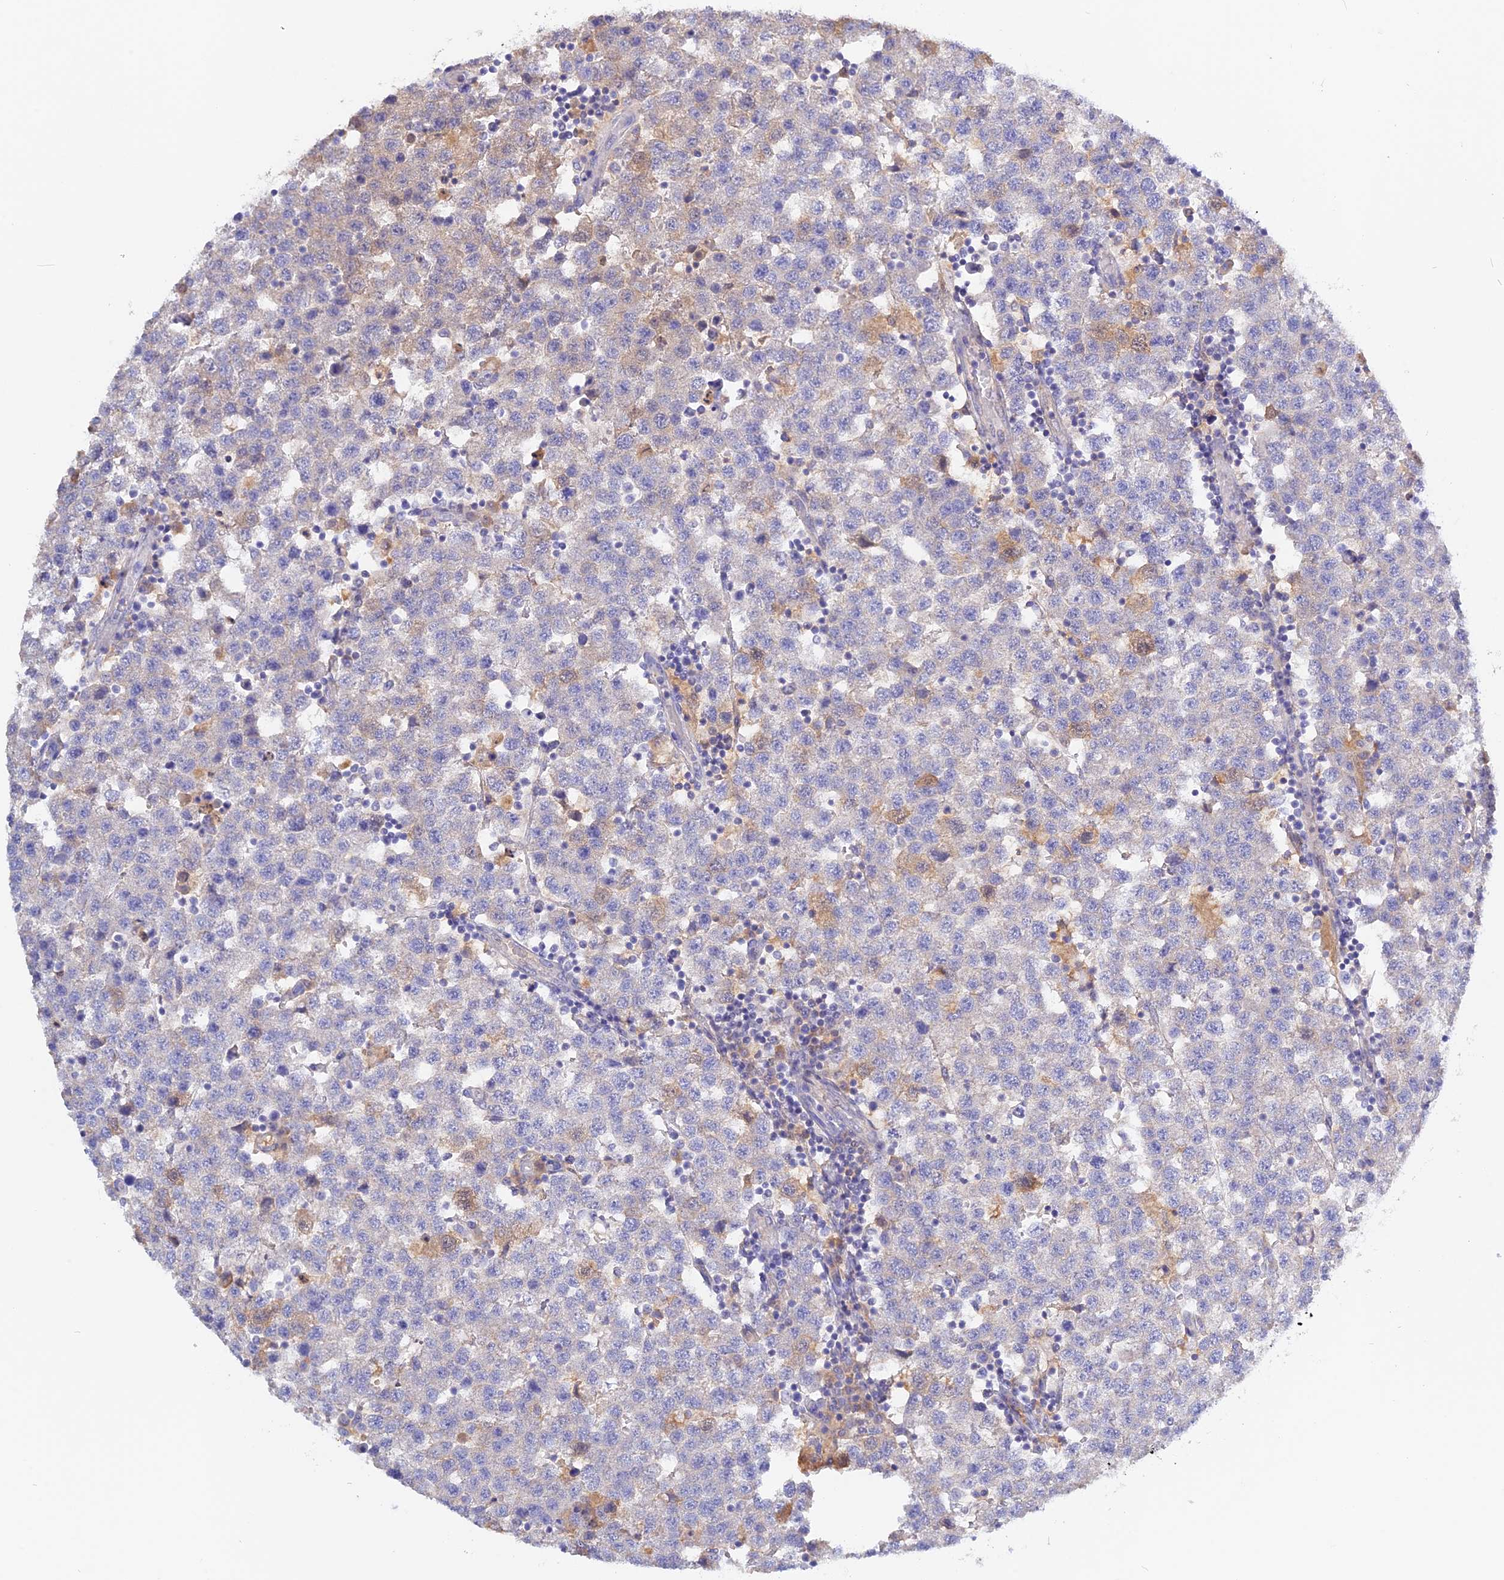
{"staining": {"intensity": "negative", "quantity": "none", "location": "none"}, "tissue": "testis cancer", "cell_type": "Tumor cells", "image_type": "cancer", "snomed": [{"axis": "morphology", "description": "Seminoma, NOS"}, {"axis": "topography", "description": "Testis"}], "caption": "This is a photomicrograph of immunohistochemistry staining of testis seminoma, which shows no positivity in tumor cells.", "gene": "ADGRA1", "patient": {"sex": "male", "age": 34}}